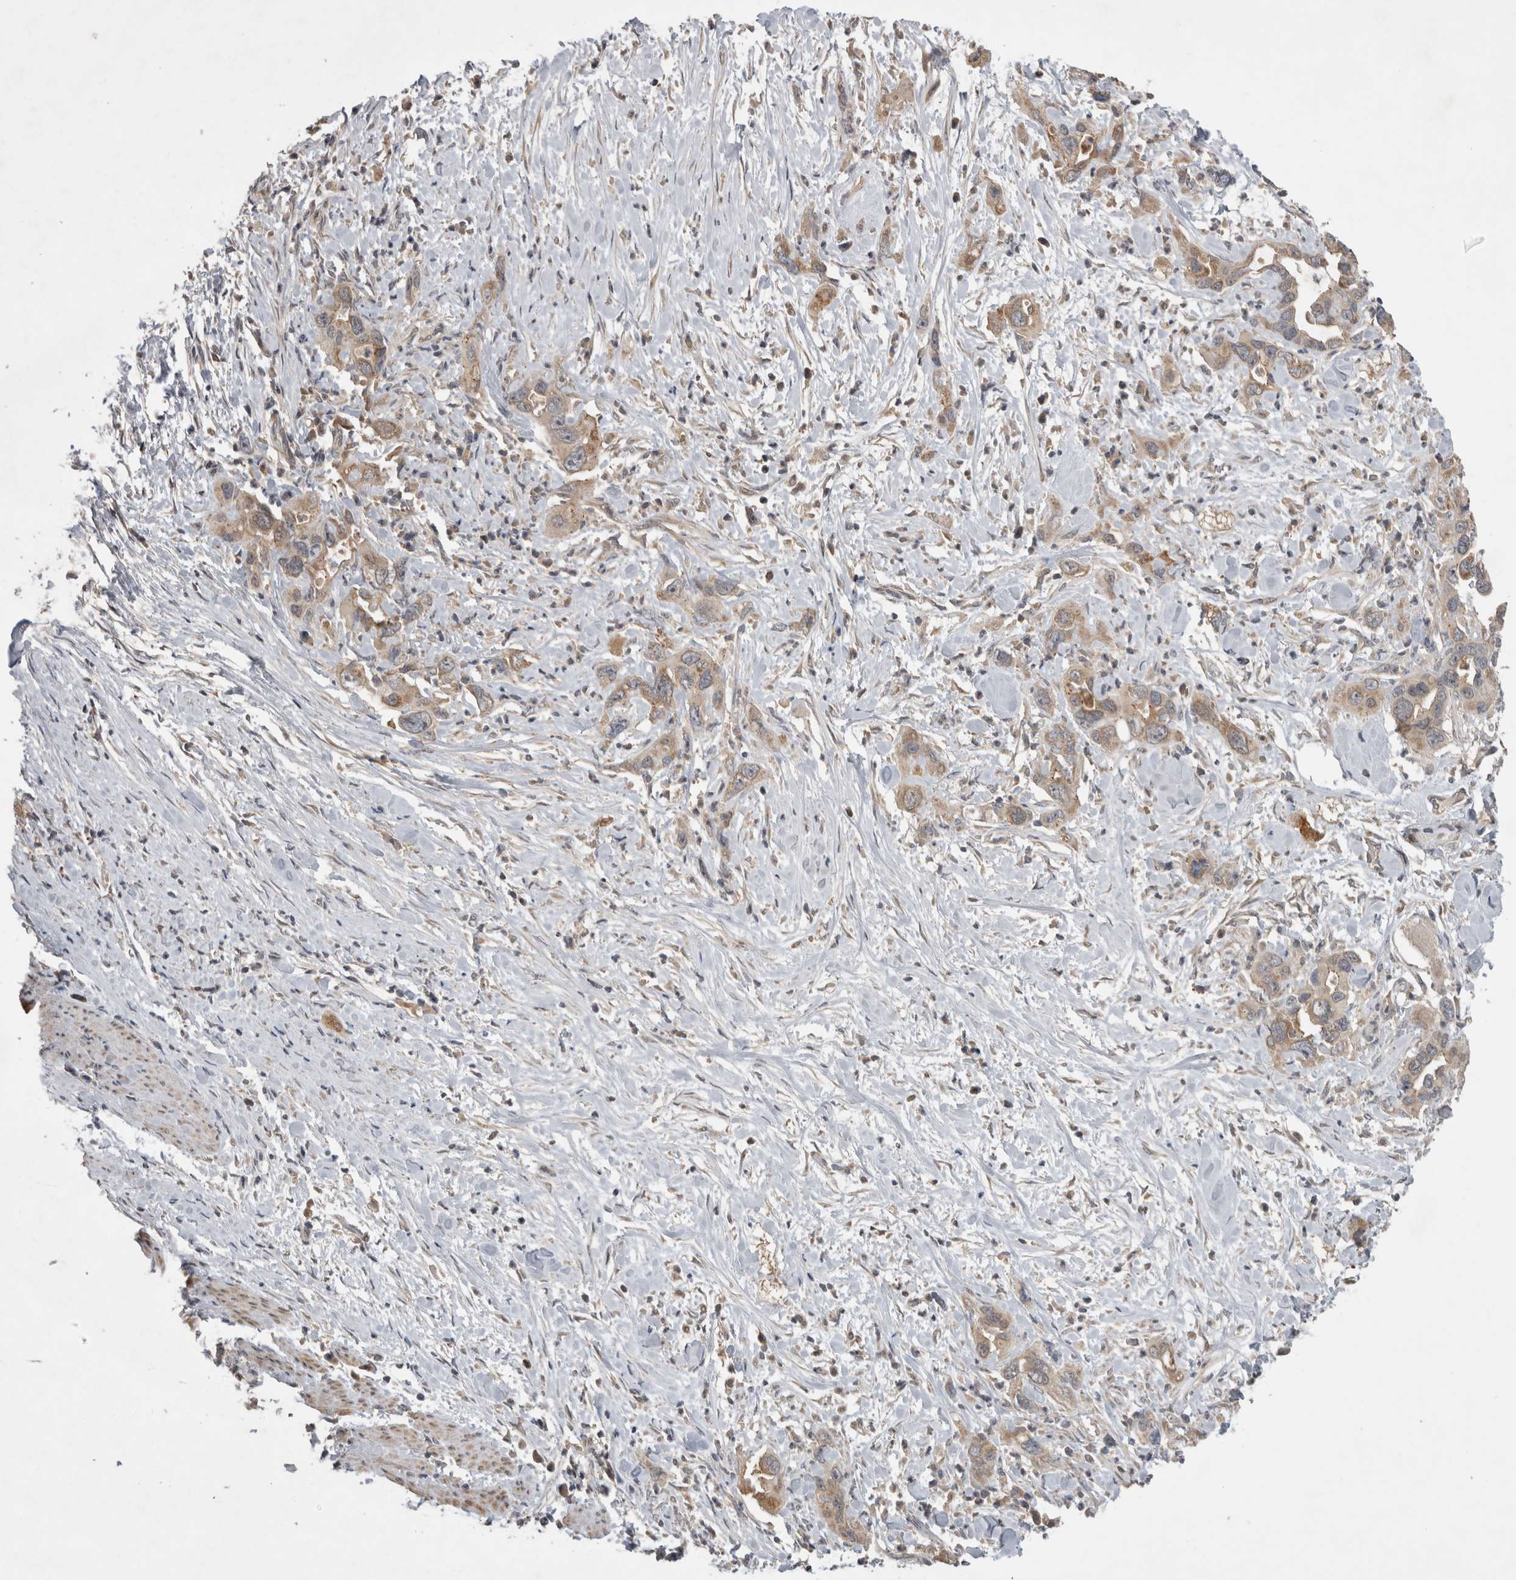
{"staining": {"intensity": "weak", "quantity": ">75%", "location": "cytoplasmic/membranous"}, "tissue": "pancreatic cancer", "cell_type": "Tumor cells", "image_type": "cancer", "snomed": [{"axis": "morphology", "description": "Adenocarcinoma, NOS"}, {"axis": "topography", "description": "Pancreas"}], "caption": "Immunohistochemistry (IHC) photomicrograph of pancreatic cancer stained for a protein (brown), which exhibits low levels of weak cytoplasmic/membranous staining in about >75% of tumor cells.", "gene": "KCNIP1", "patient": {"sex": "female", "age": 70}}